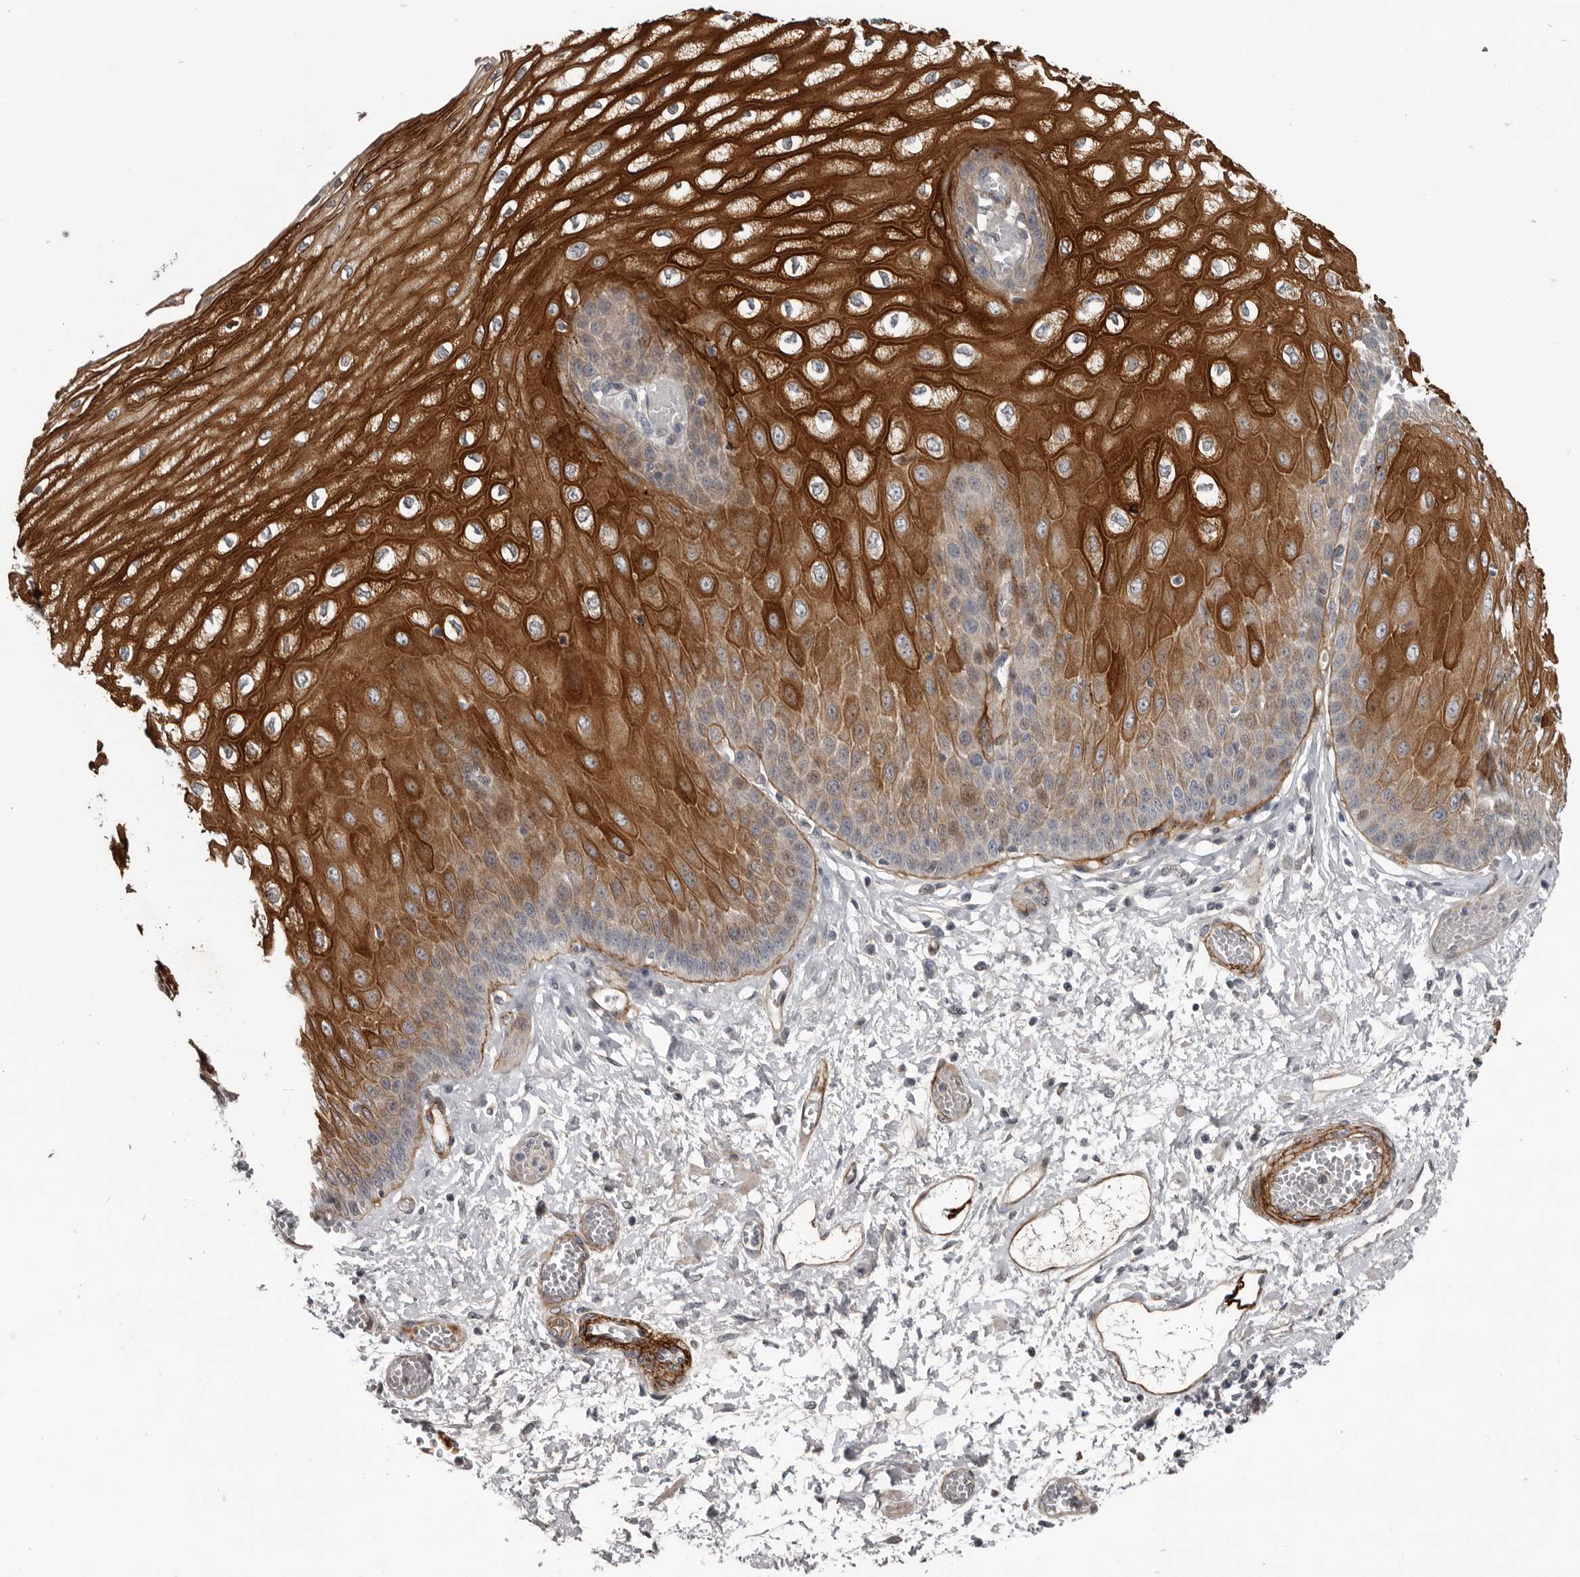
{"staining": {"intensity": "strong", "quantity": "25%-75%", "location": "cytoplasmic/membranous"}, "tissue": "esophagus", "cell_type": "Squamous epithelial cells", "image_type": "normal", "snomed": [{"axis": "morphology", "description": "Normal tissue, NOS"}, {"axis": "topography", "description": "Esophagus"}], "caption": "DAB (3,3'-diaminobenzidine) immunohistochemical staining of benign human esophagus shows strong cytoplasmic/membranous protein staining in approximately 25%-75% of squamous epithelial cells.", "gene": "C1orf216", "patient": {"sex": "male", "age": 60}}